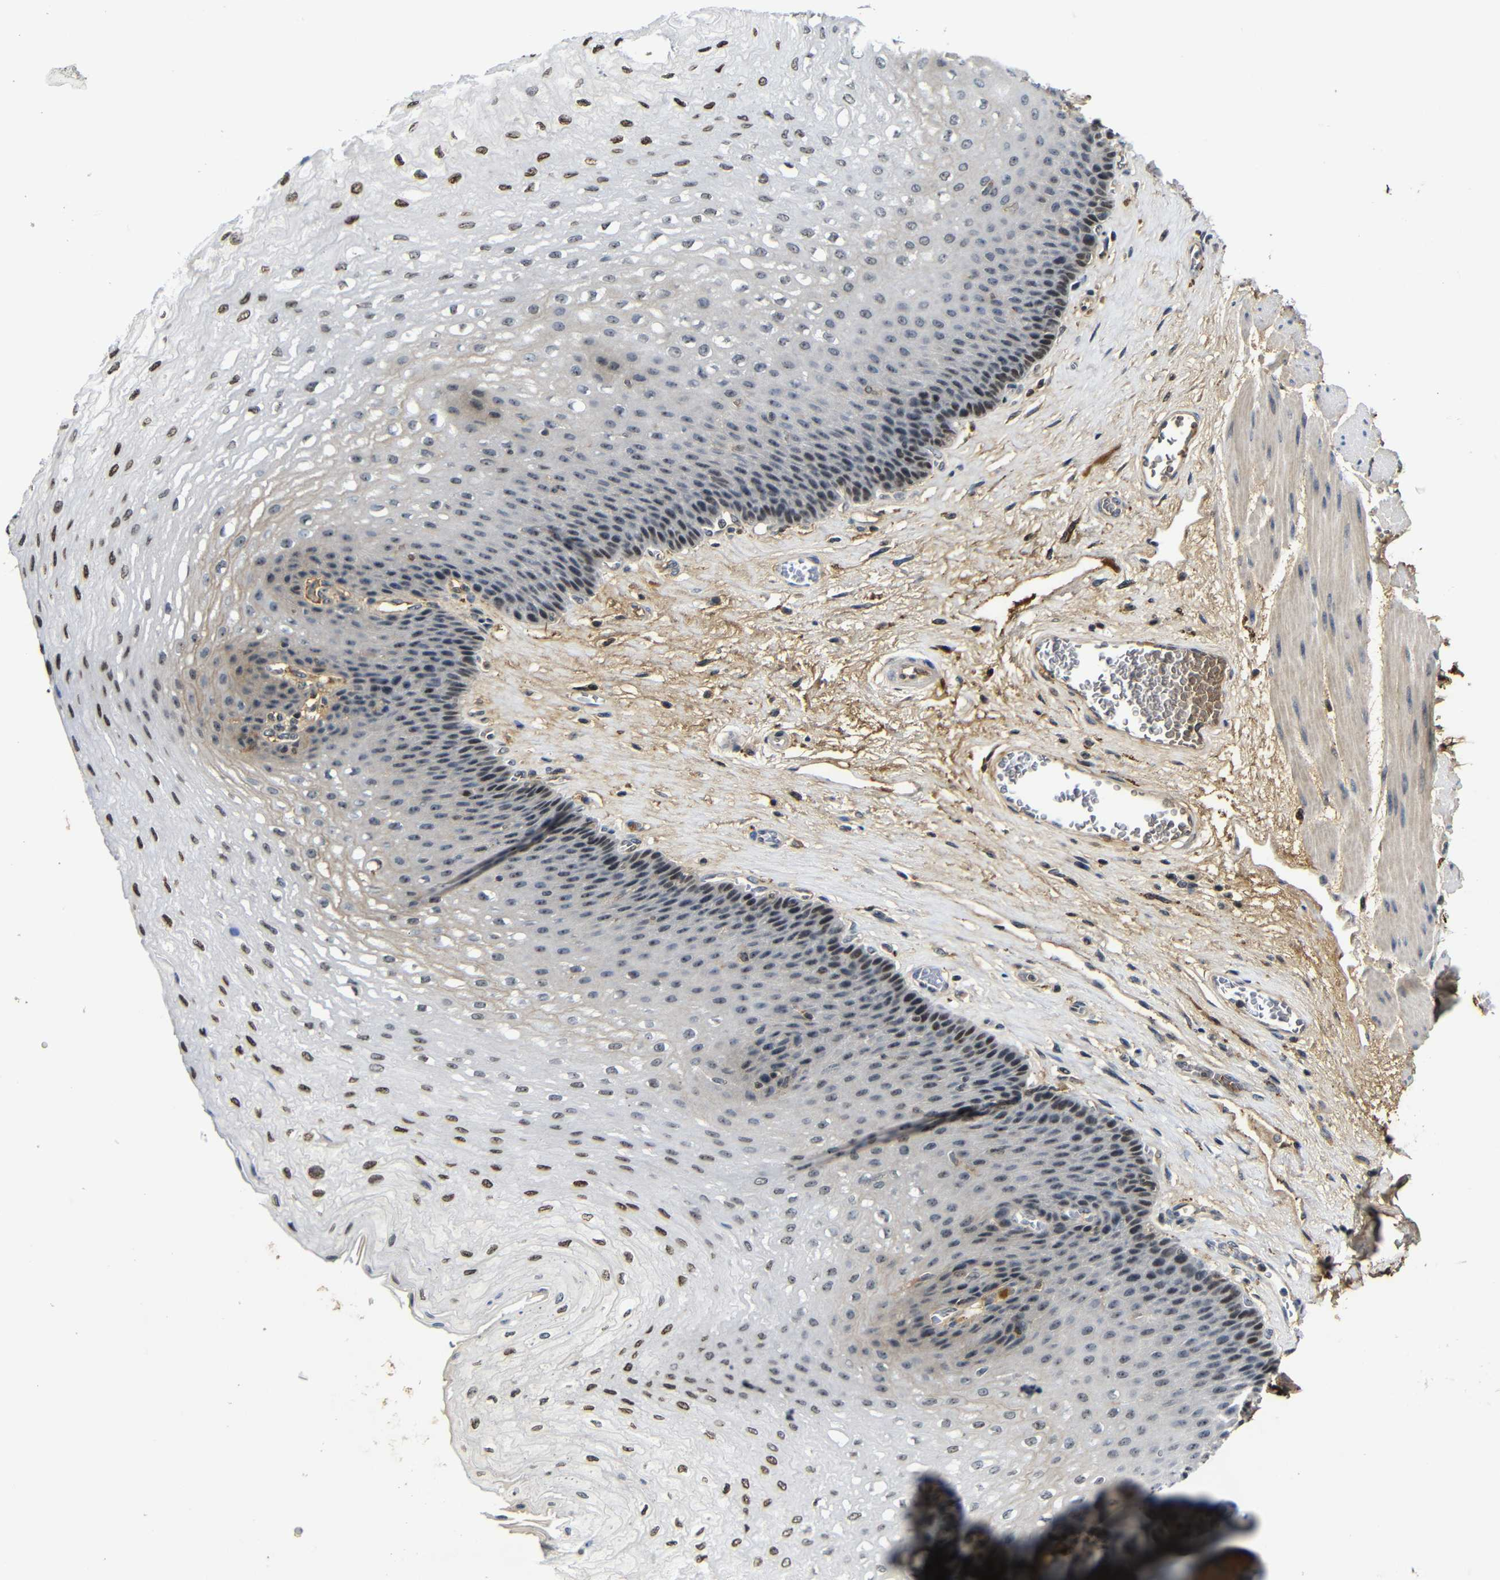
{"staining": {"intensity": "moderate", "quantity": "25%-75%", "location": "cytoplasmic/membranous,nuclear"}, "tissue": "esophagus", "cell_type": "Squamous epithelial cells", "image_type": "normal", "snomed": [{"axis": "morphology", "description": "Normal tissue, NOS"}, {"axis": "topography", "description": "Esophagus"}], "caption": "Esophagus stained with DAB (3,3'-diaminobenzidine) immunohistochemistry demonstrates medium levels of moderate cytoplasmic/membranous,nuclear staining in about 25%-75% of squamous epithelial cells. Immunohistochemistry (ihc) stains the protein of interest in brown and the nuclei are stained blue.", "gene": "MYC", "patient": {"sex": "female", "age": 72}}